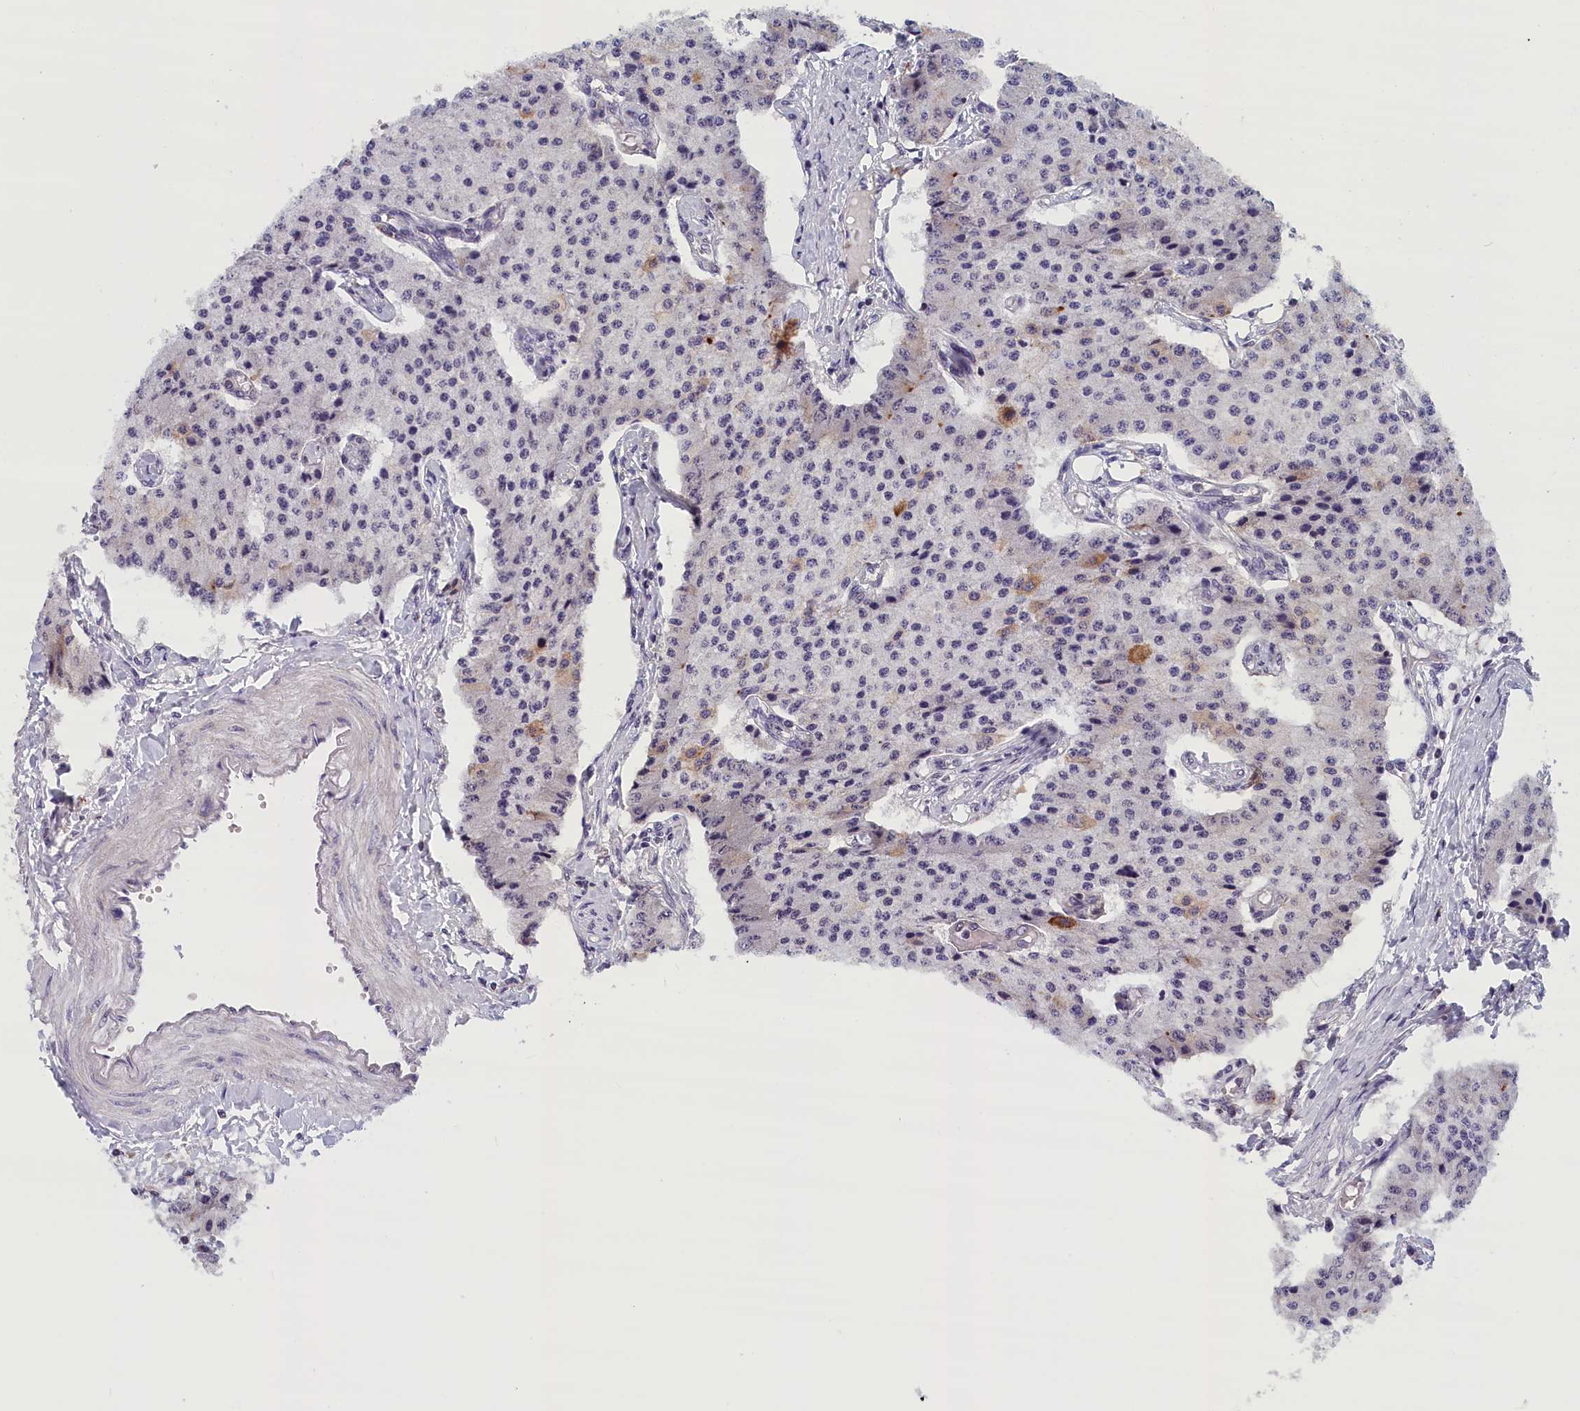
{"staining": {"intensity": "moderate", "quantity": "<25%", "location": "cytoplasmic/membranous"}, "tissue": "carcinoid", "cell_type": "Tumor cells", "image_type": "cancer", "snomed": [{"axis": "morphology", "description": "Carcinoid, malignant, NOS"}, {"axis": "topography", "description": "Colon"}], "caption": "A brown stain shows moderate cytoplasmic/membranous positivity of a protein in malignant carcinoid tumor cells.", "gene": "KCNK6", "patient": {"sex": "female", "age": 52}}